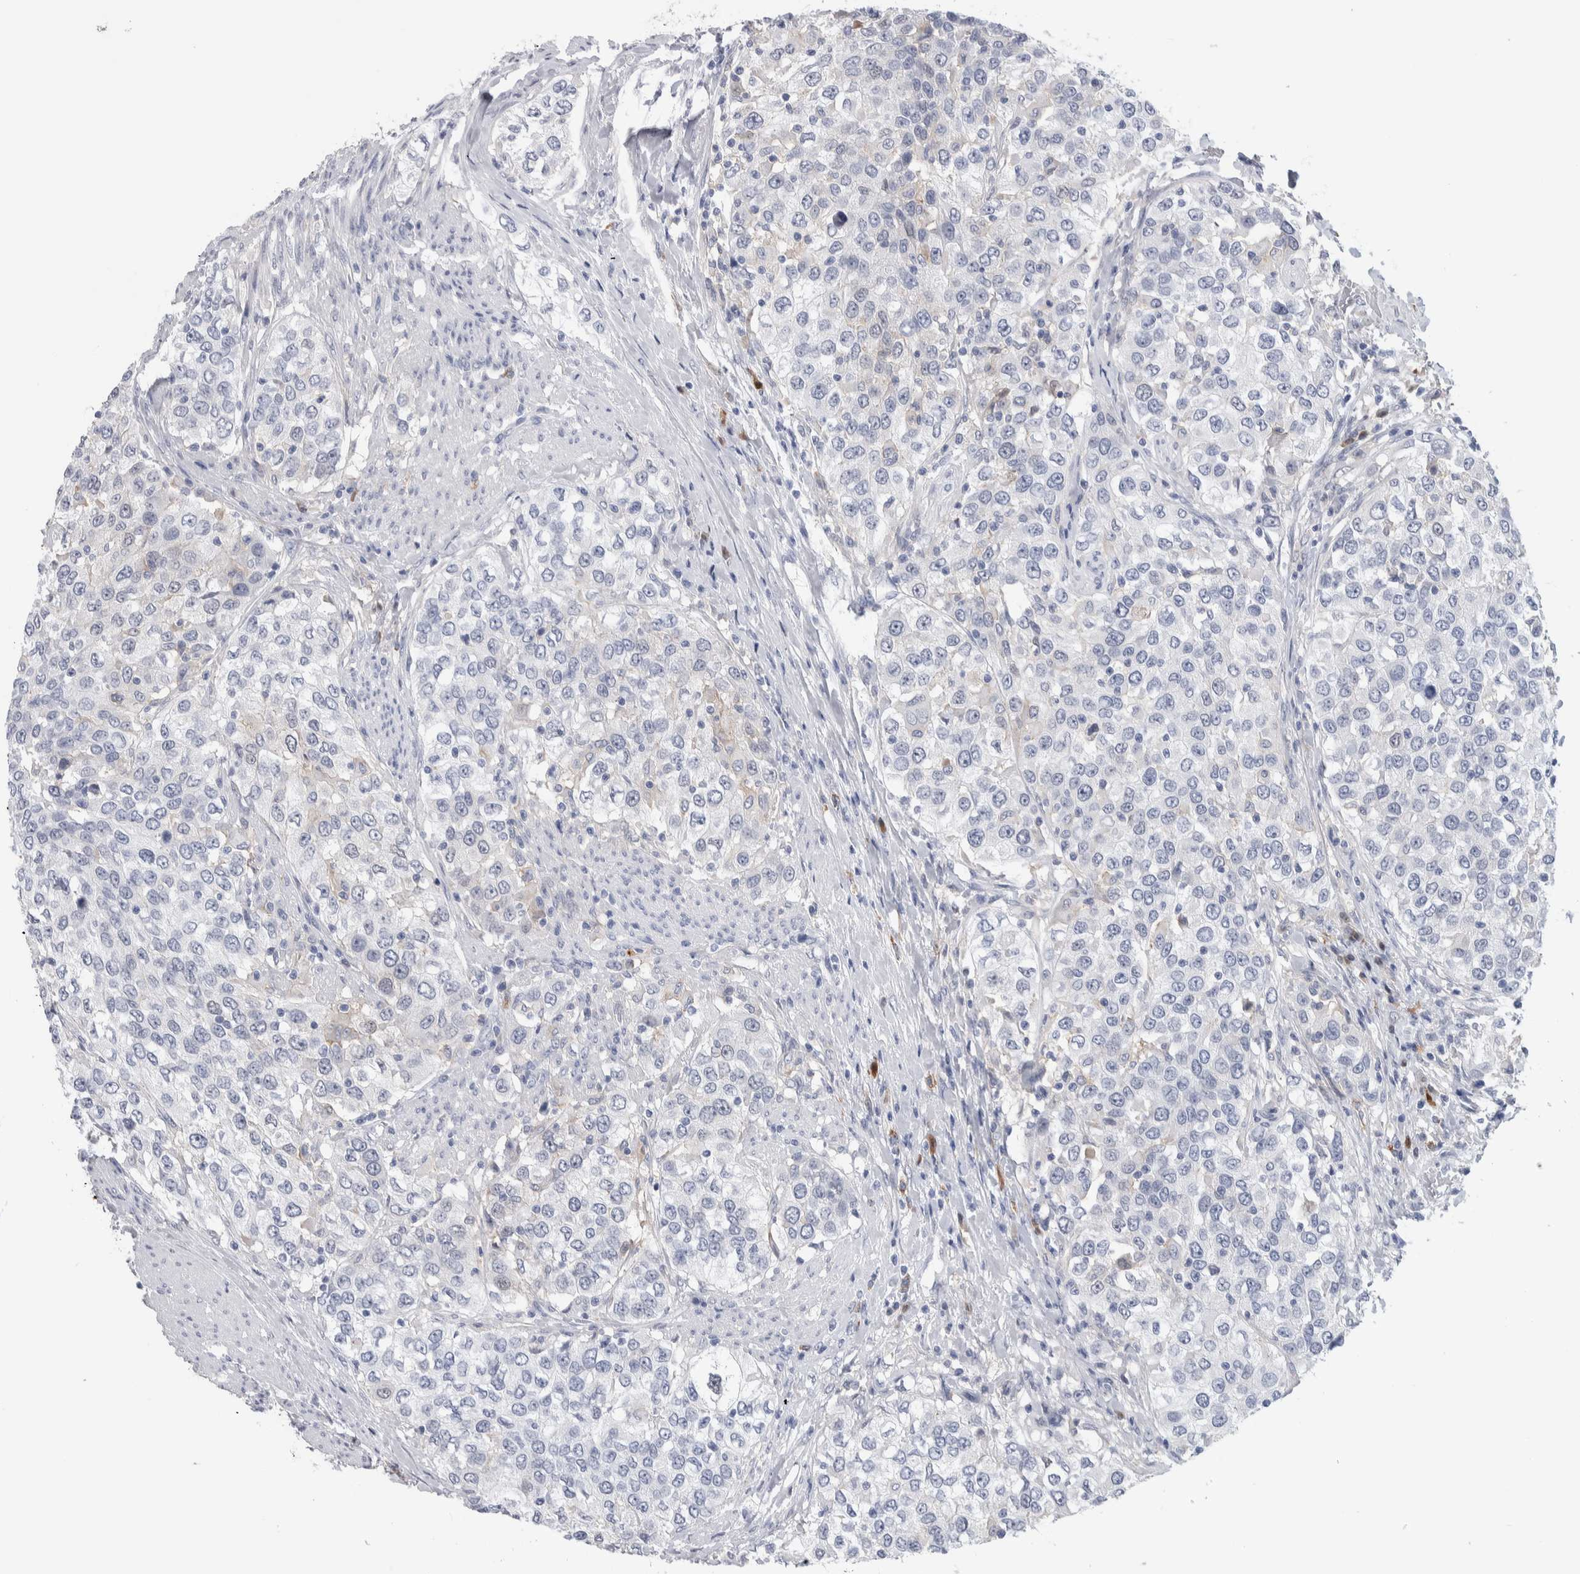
{"staining": {"intensity": "negative", "quantity": "none", "location": "none"}, "tissue": "urothelial cancer", "cell_type": "Tumor cells", "image_type": "cancer", "snomed": [{"axis": "morphology", "description": "Urothelial carcinoma, High grade"}, {"axis": "topography", "description": "Urinary bladder"}], "caption": "High power microscopy photomicrograph of an immunohistochemistry photomicrograph of urothelial cancer, revealing no significant positivity in tumor cells.", "gene": "LURAP1L", "patient": {"sex": "female", "age": 80}}